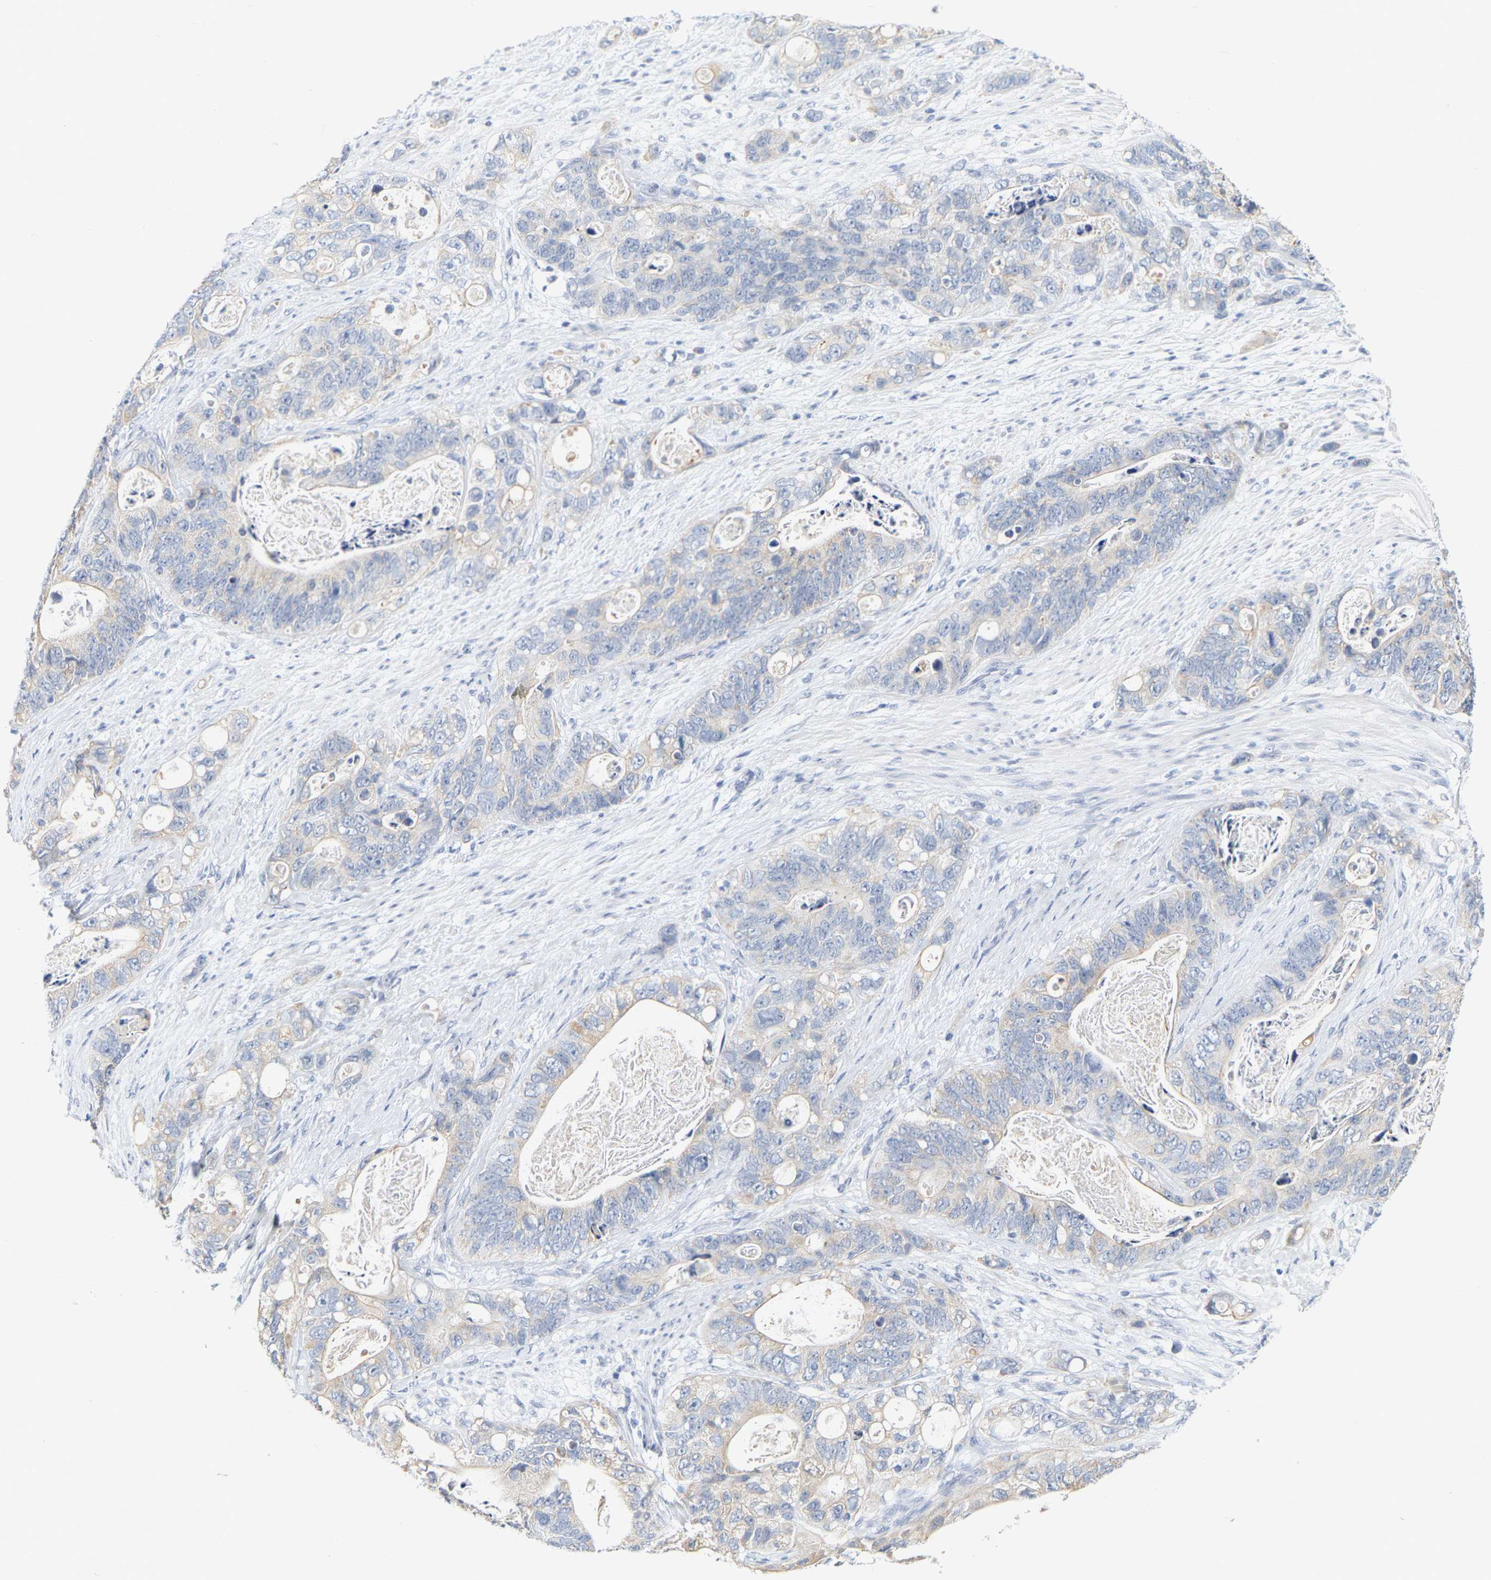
{"staining": {"intensity": "negative", "quantity": "none", "location": "none"}, "tissue": "stomach cancer", "cell_type": "Tumor cells", "image_type": "cancer", "snomed": [{"axis": "morphology", "description": "Normal tissue, NOS"}, {"axis": "morphology", "description": "Adenocarcinoma, NOS"}, {"axis": "topography", "description": "Stomach"}], "caption": "DAB (3,3'-diaminobenzidine) immunohistochemical staining of stomach cancer displays no significant positivity in tumor cells.", "gene": "KRT76", "patient": {"sex": "female", "age": 89}}